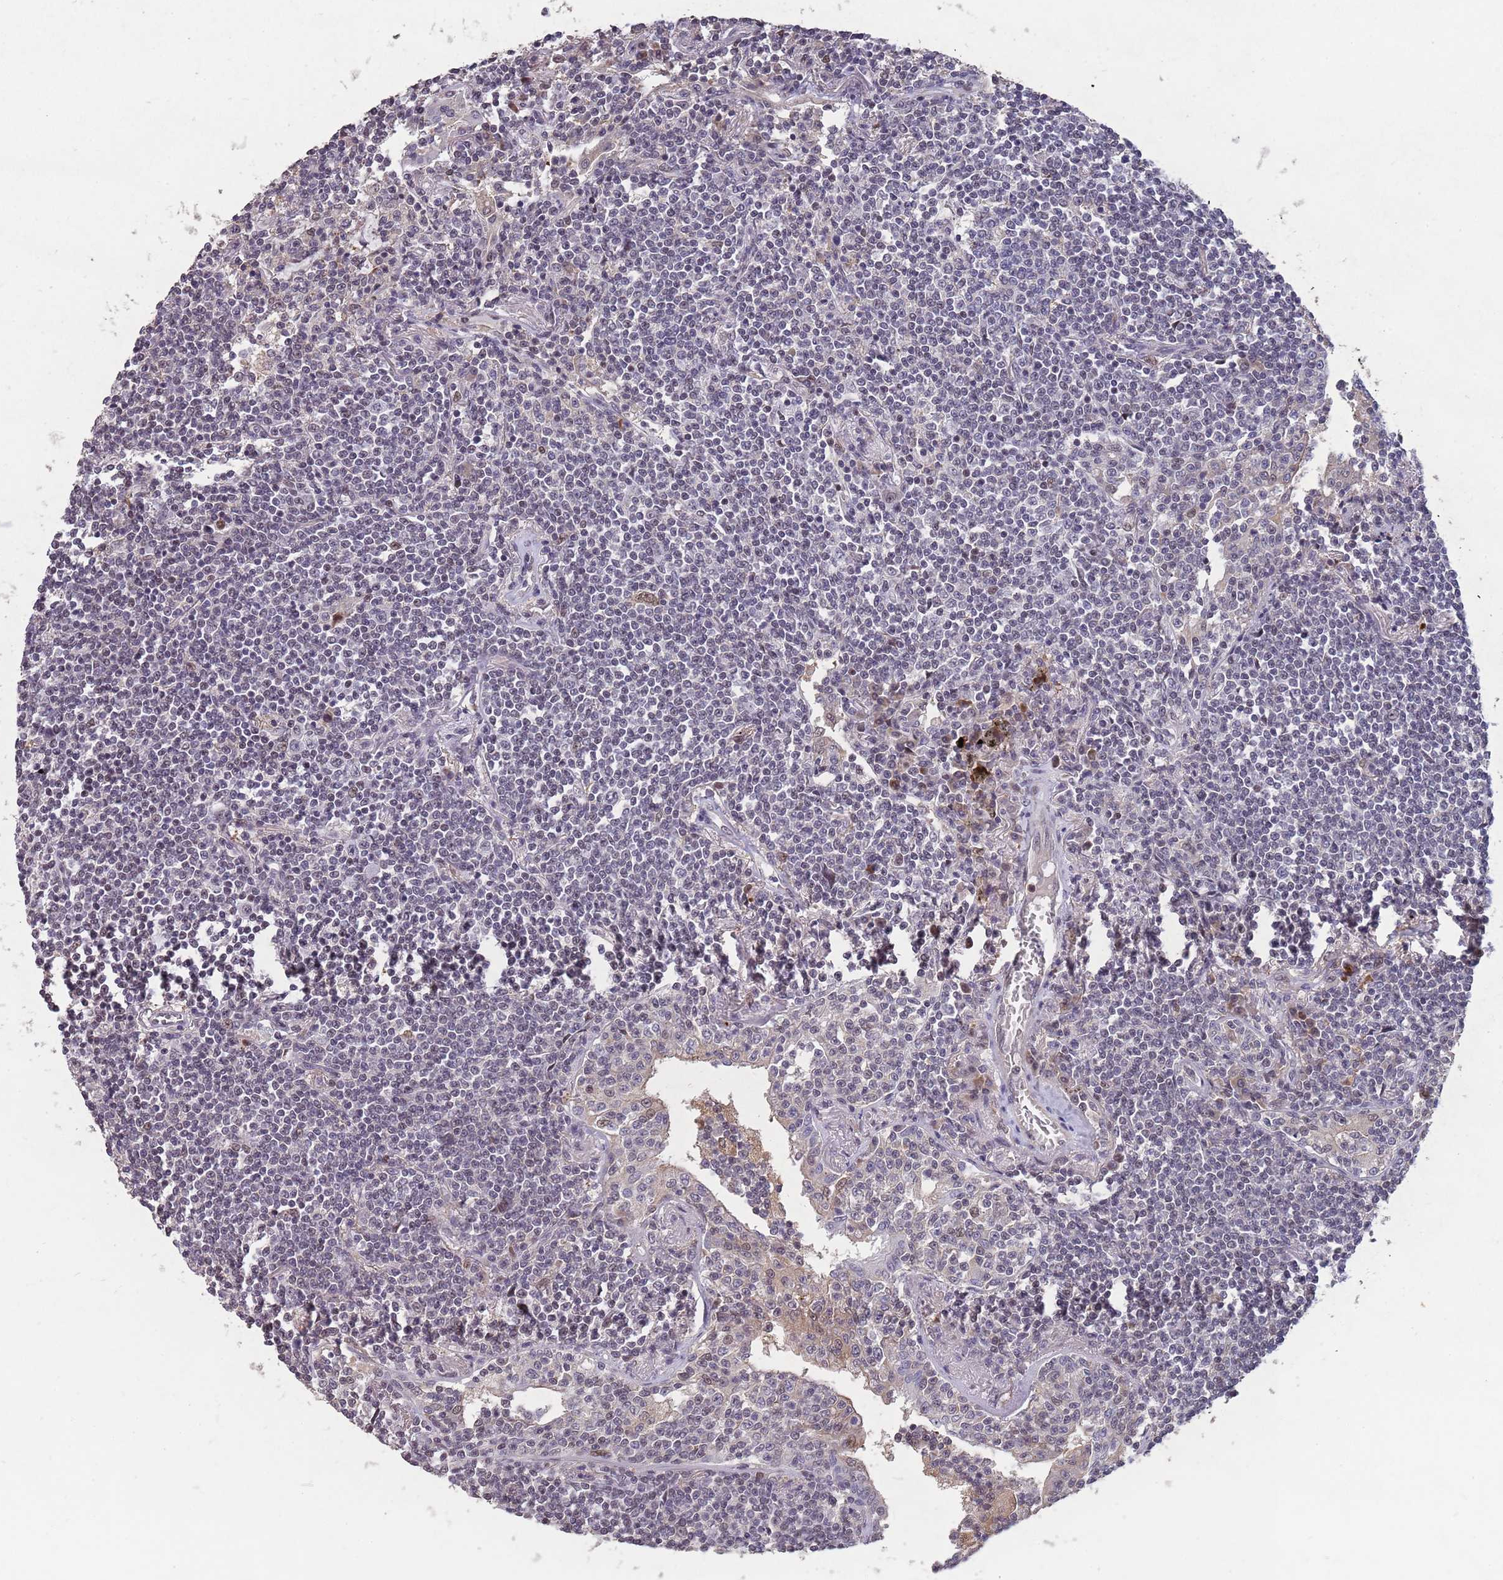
{"staining": {"intensity": "negative", "quantity": "none", "location": "none"}, "tissue": "lymphoma", "cell_type": "Tumor cells", "image_type": "cancer", "snomed": [{"axis": "morphology", "description": "Malignant lymphoma, non-Hodgkin's type, Low grade"}, {"axis": "topography", "description": "Lung"}], "caption": "High magnification brightfield microscopy of low-grade malignant lymphoma, non-Hodgkin's type stained with DAB (brown) and counterstained with hematoxylin (blue): tumor cells show no significant positivity.", "gene": "ZNF639", "patient": {"sex": "female", "age": 71}}